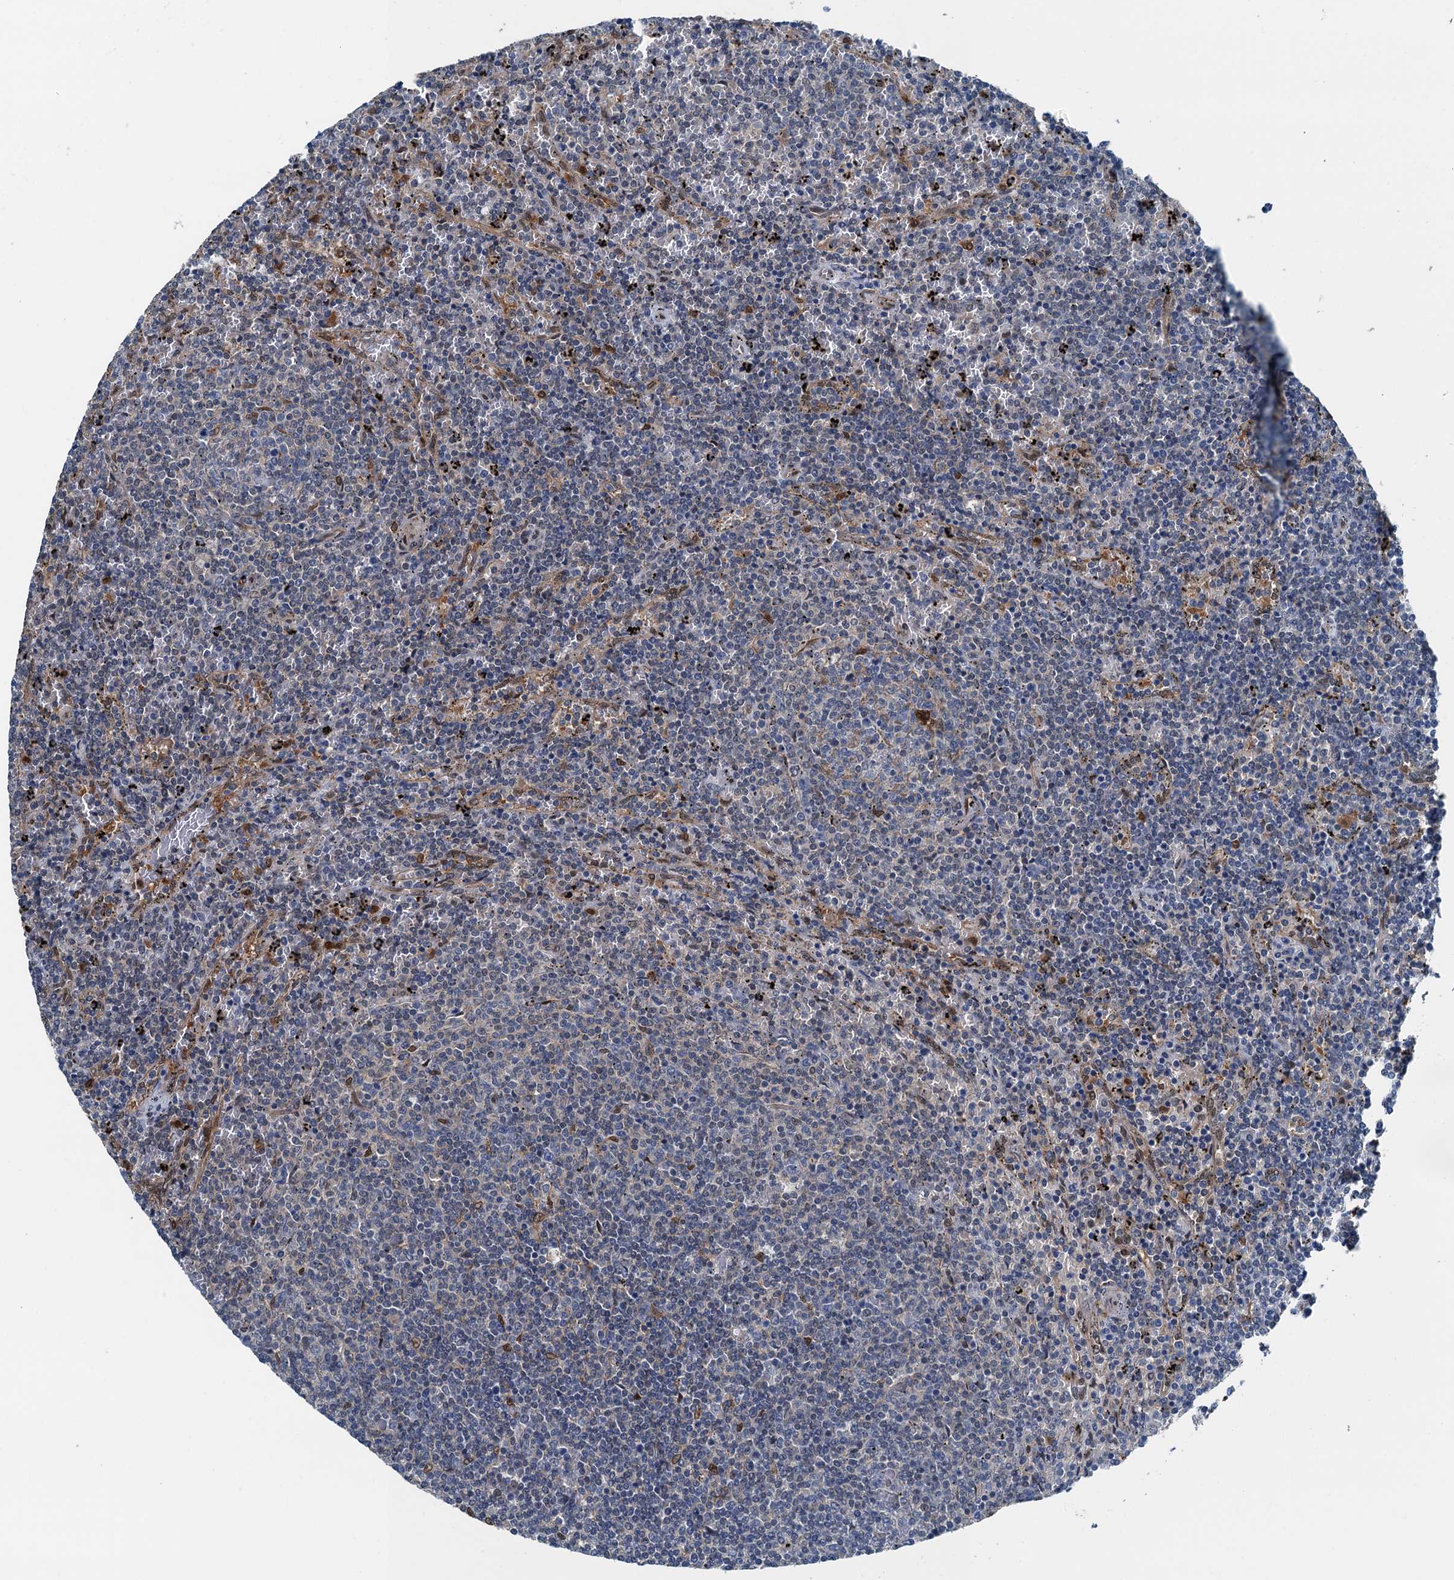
{"staining": {"intensity": "negative", "quantity": "none", "location": "none"}, "tissue": "lymphoma", "cell_type": "Tumor cells", "image_type": "cancer", "snomed": [{"axis": "morphology", "description": "Malignant lymphoma, non-Hodgkin's type, Low grade"}, {"axis": "topography", "description": "Spleen"}], "caption": "Tumor cells show no significant staining in lymphoma. (DAB IHC with hematoxylin counter stain).", "gene": "RNH1", "patient": {"sex": "female", "age": 50}}